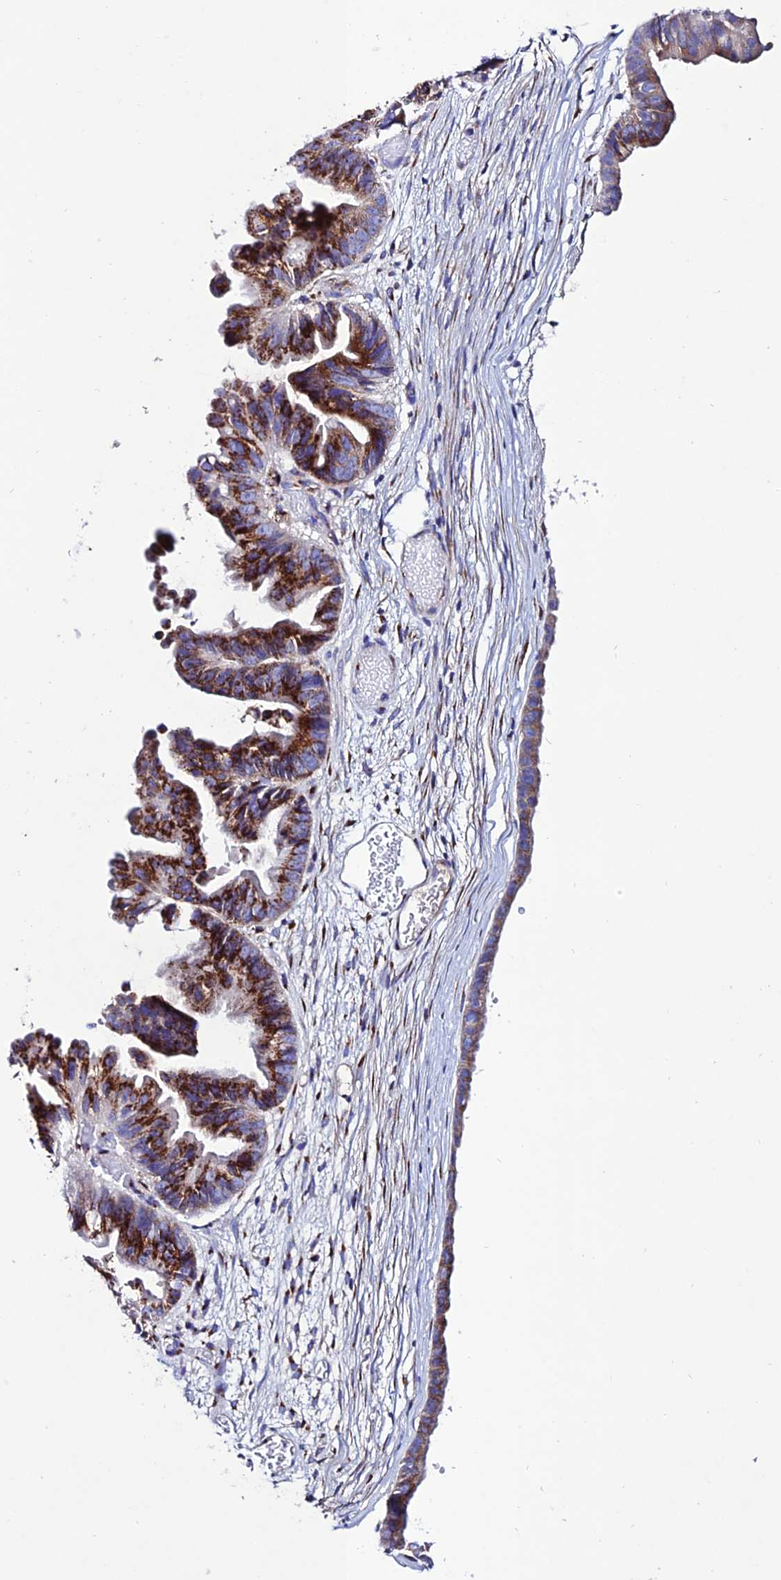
{"staining": {"intensity": "strong", "quantity": ">75%", "location": "cytoplasmic/membranous"}, "tissue": "ovarian cancer", "cell_type": "Tumor cells", "image_type": "cancer", "snomed": [{"axis": "morphology", "description": "Cystadenocarcinoma, mucinous, NOS"}, {"axis": "topography", "description": "Ovary"}], "caption": "This histopathology image exhibits immunohistochemistry staining of ovarian mucinous cystadenocarcinoma, with high strong cytoplasmic/membranous expression in about >75% of tumor cells.", "gene": "OR51Q1", "patient": {"sex": "female", "age": 61}}